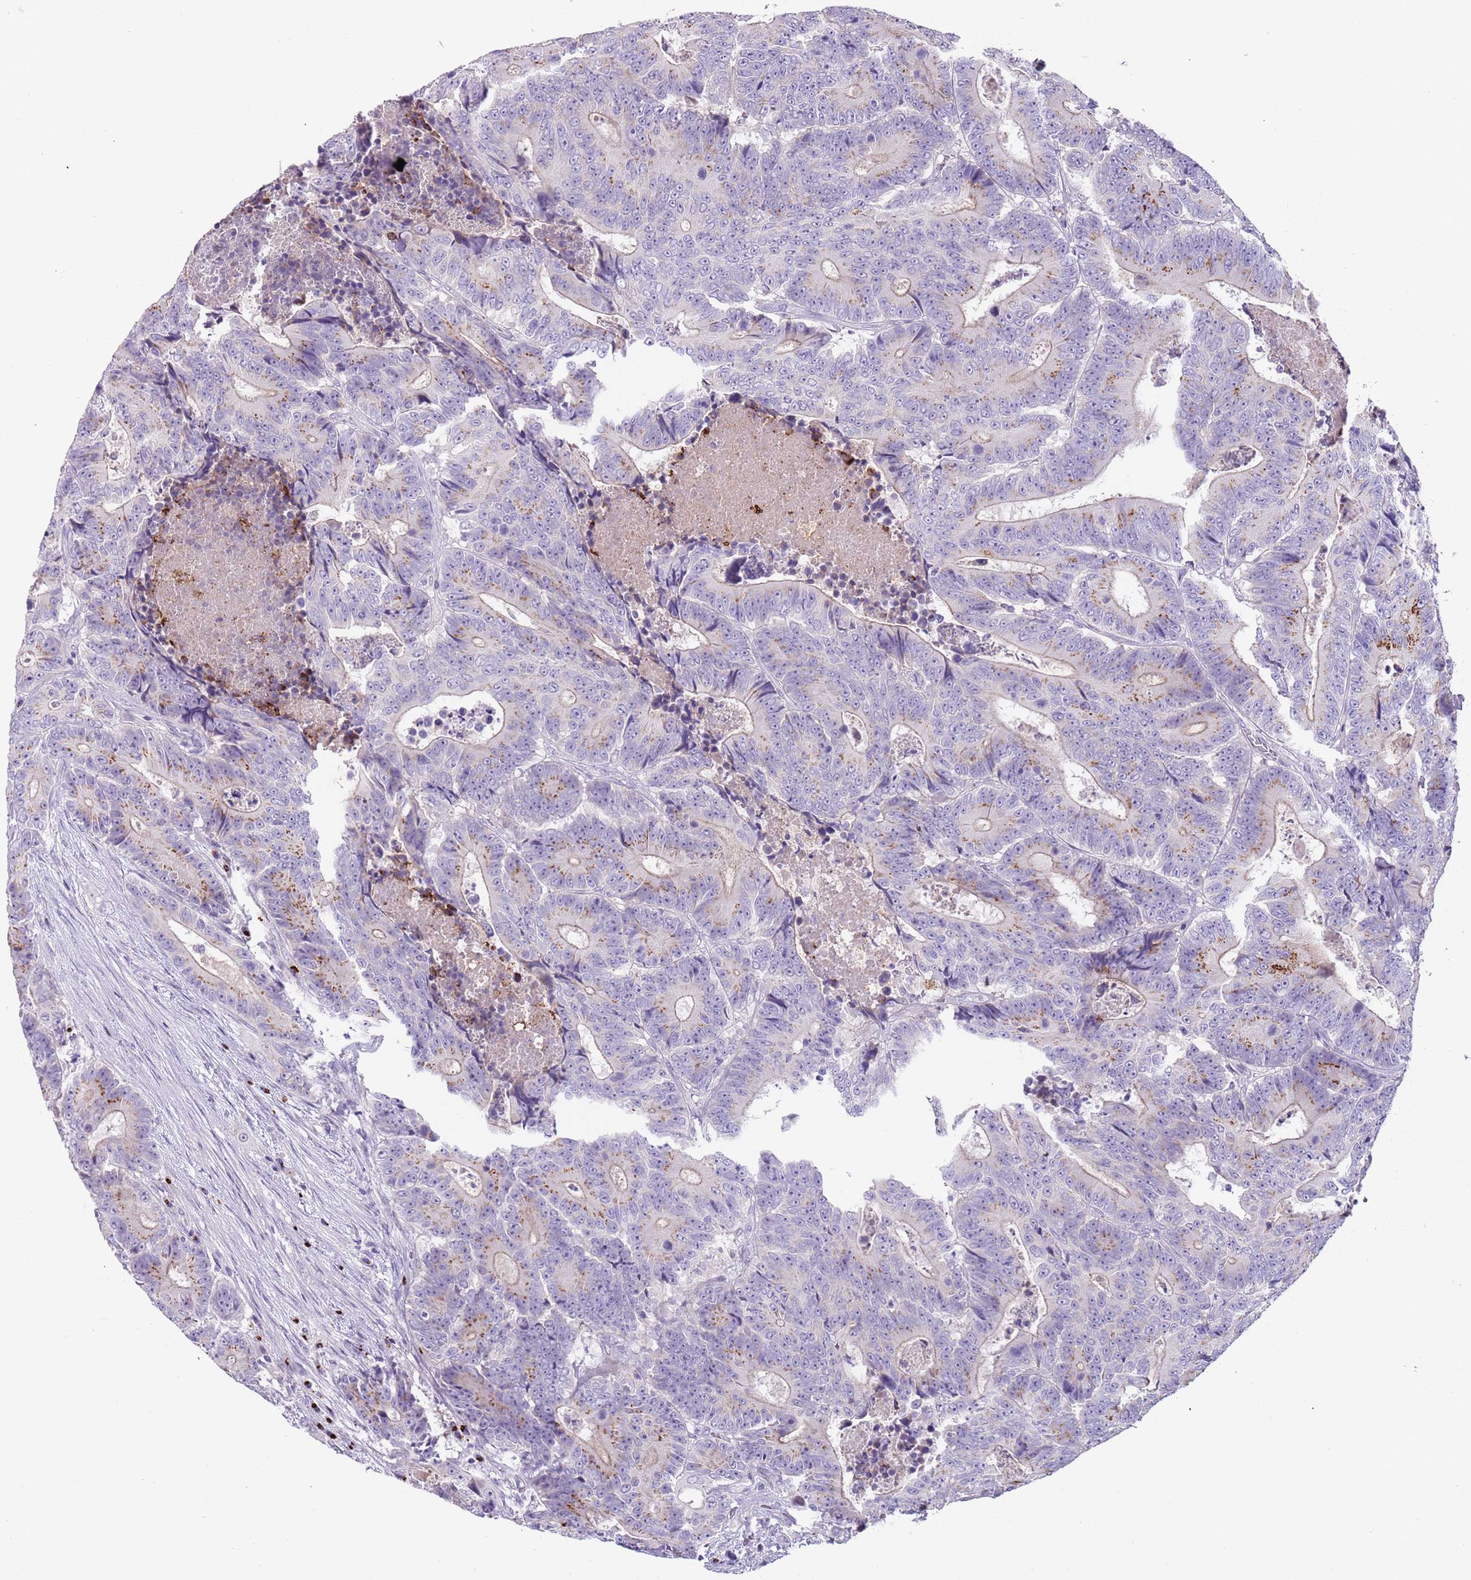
{"staining": {"intensity": "moderate", "quantity": "25%-75%", "location": "cytoplasmic/membranous"}, "tissue": "colorectal cancer", "cell_type": "Tumor cells", "image_type": "cancer", "snomed": [{"axis": "morphology", "description": "Adenocarcinoma, NOS"}, {"axis": "topography", "description": "Colon"}], "caption": "This is an image of immunohistochemistry (IHC) staining of colorectal adenocarcinoma, which shows moderate expression in the cytoplasmic/membranous of tumor cells.", "gene": "C2CD3", "patient": {"sex": "male", "age": 83}}